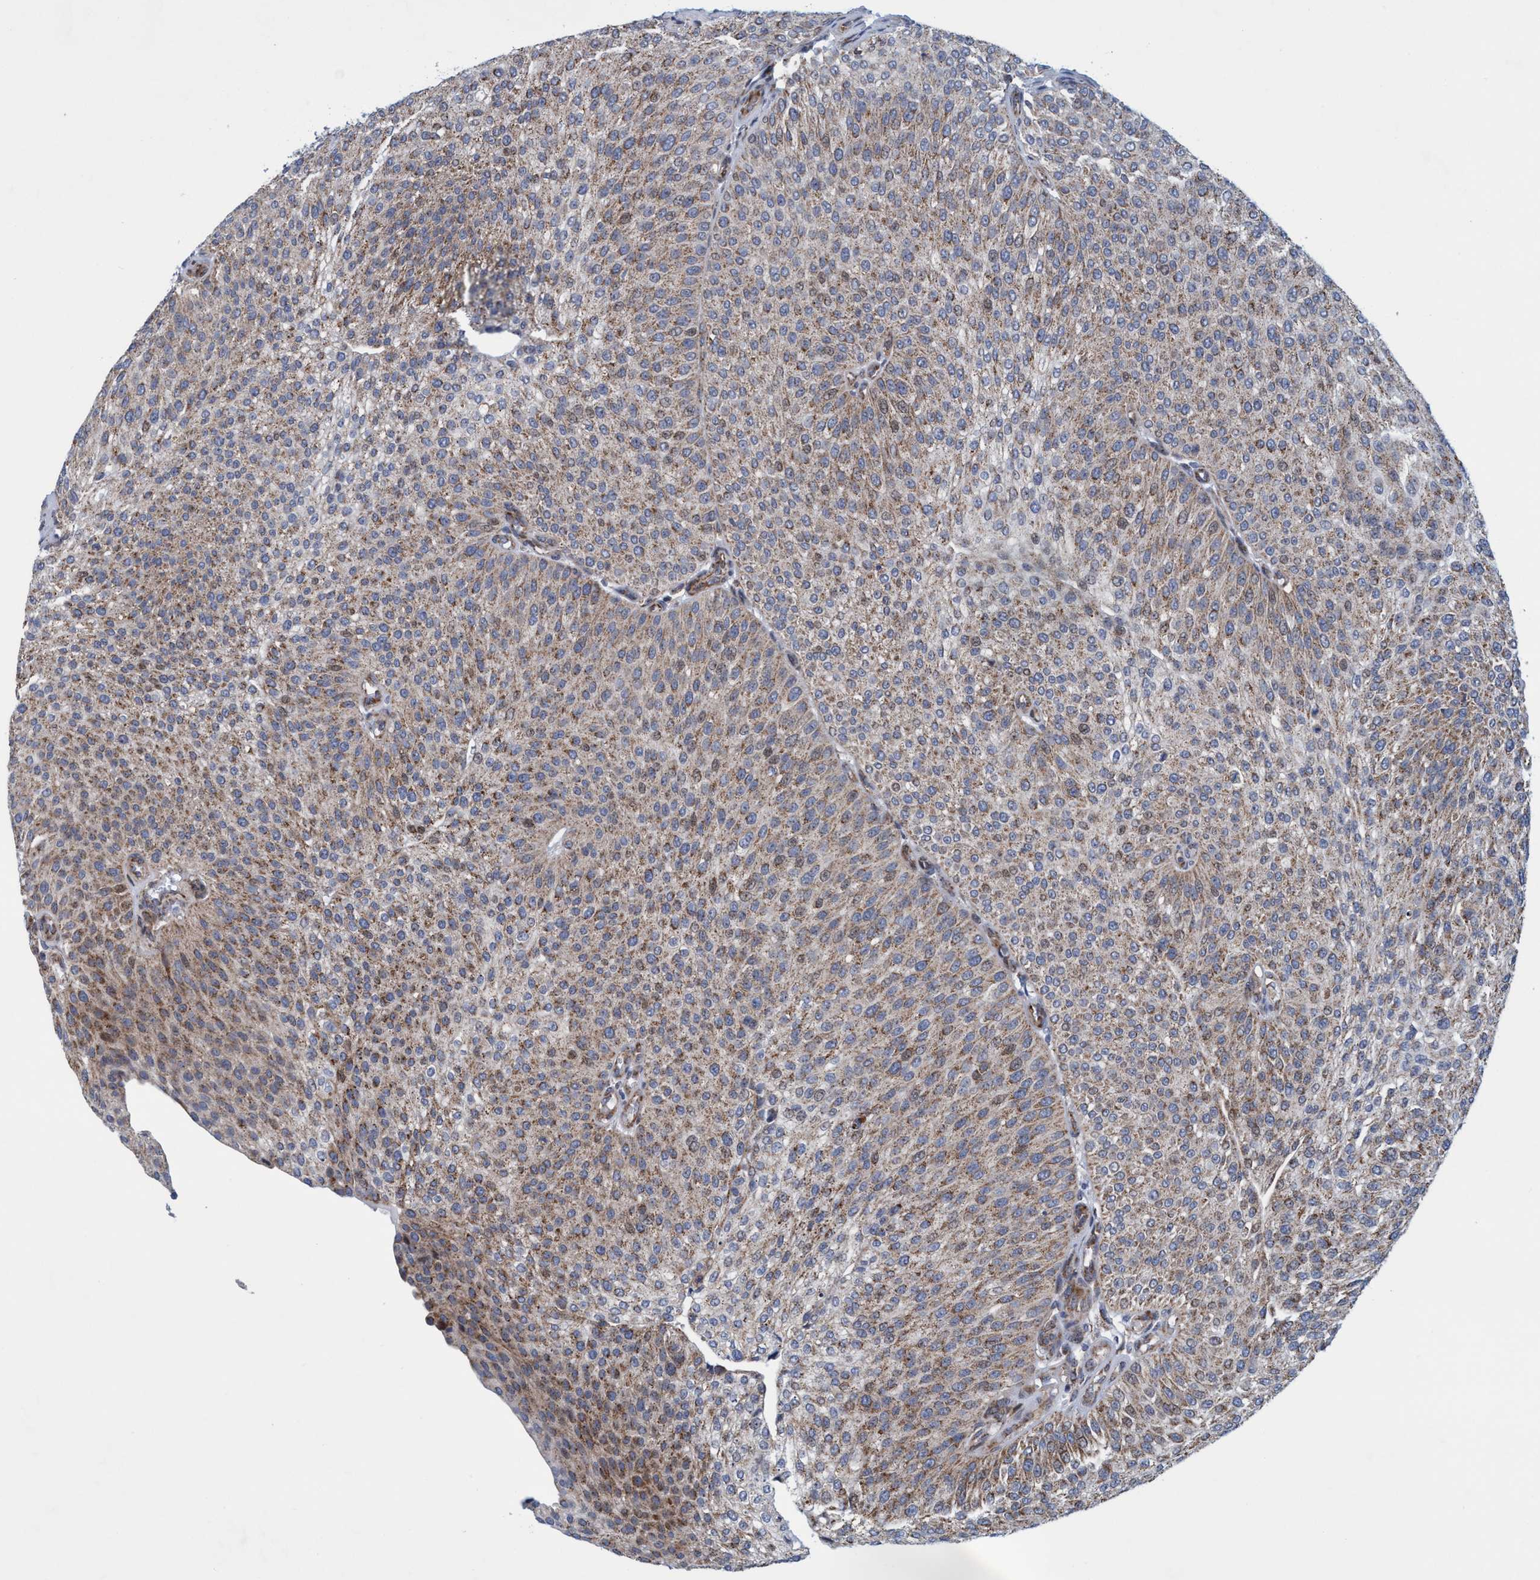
{"staining": {"intensity": "weak", "quantity": ">75%", "location": "cytoplasmic/membranous"}, "tissue": "urothelial cancer", "cell_type": "Tumor cells", "image_type": "cancer", "snomed": [{"axis": "morphology", "description": "Urothelial carcinoma, Low grade"}, {"axis": "topography", "description": "Smooth muscle"}, {"axis": "topography", "description": "Urinary bladder"}], "caption": "IHC photomicrograph of neoplastic tissue: human urothelial cancer stained using immunohistochemistry demonstrates low levels of weak protein expression localized specifically in the cytoplasmic/membranous of tumor cells, appearing as a cytoplasmic/membranous brown color.", "gene": "POLR1F", "patient": {"sex": "male", "age": 60}}